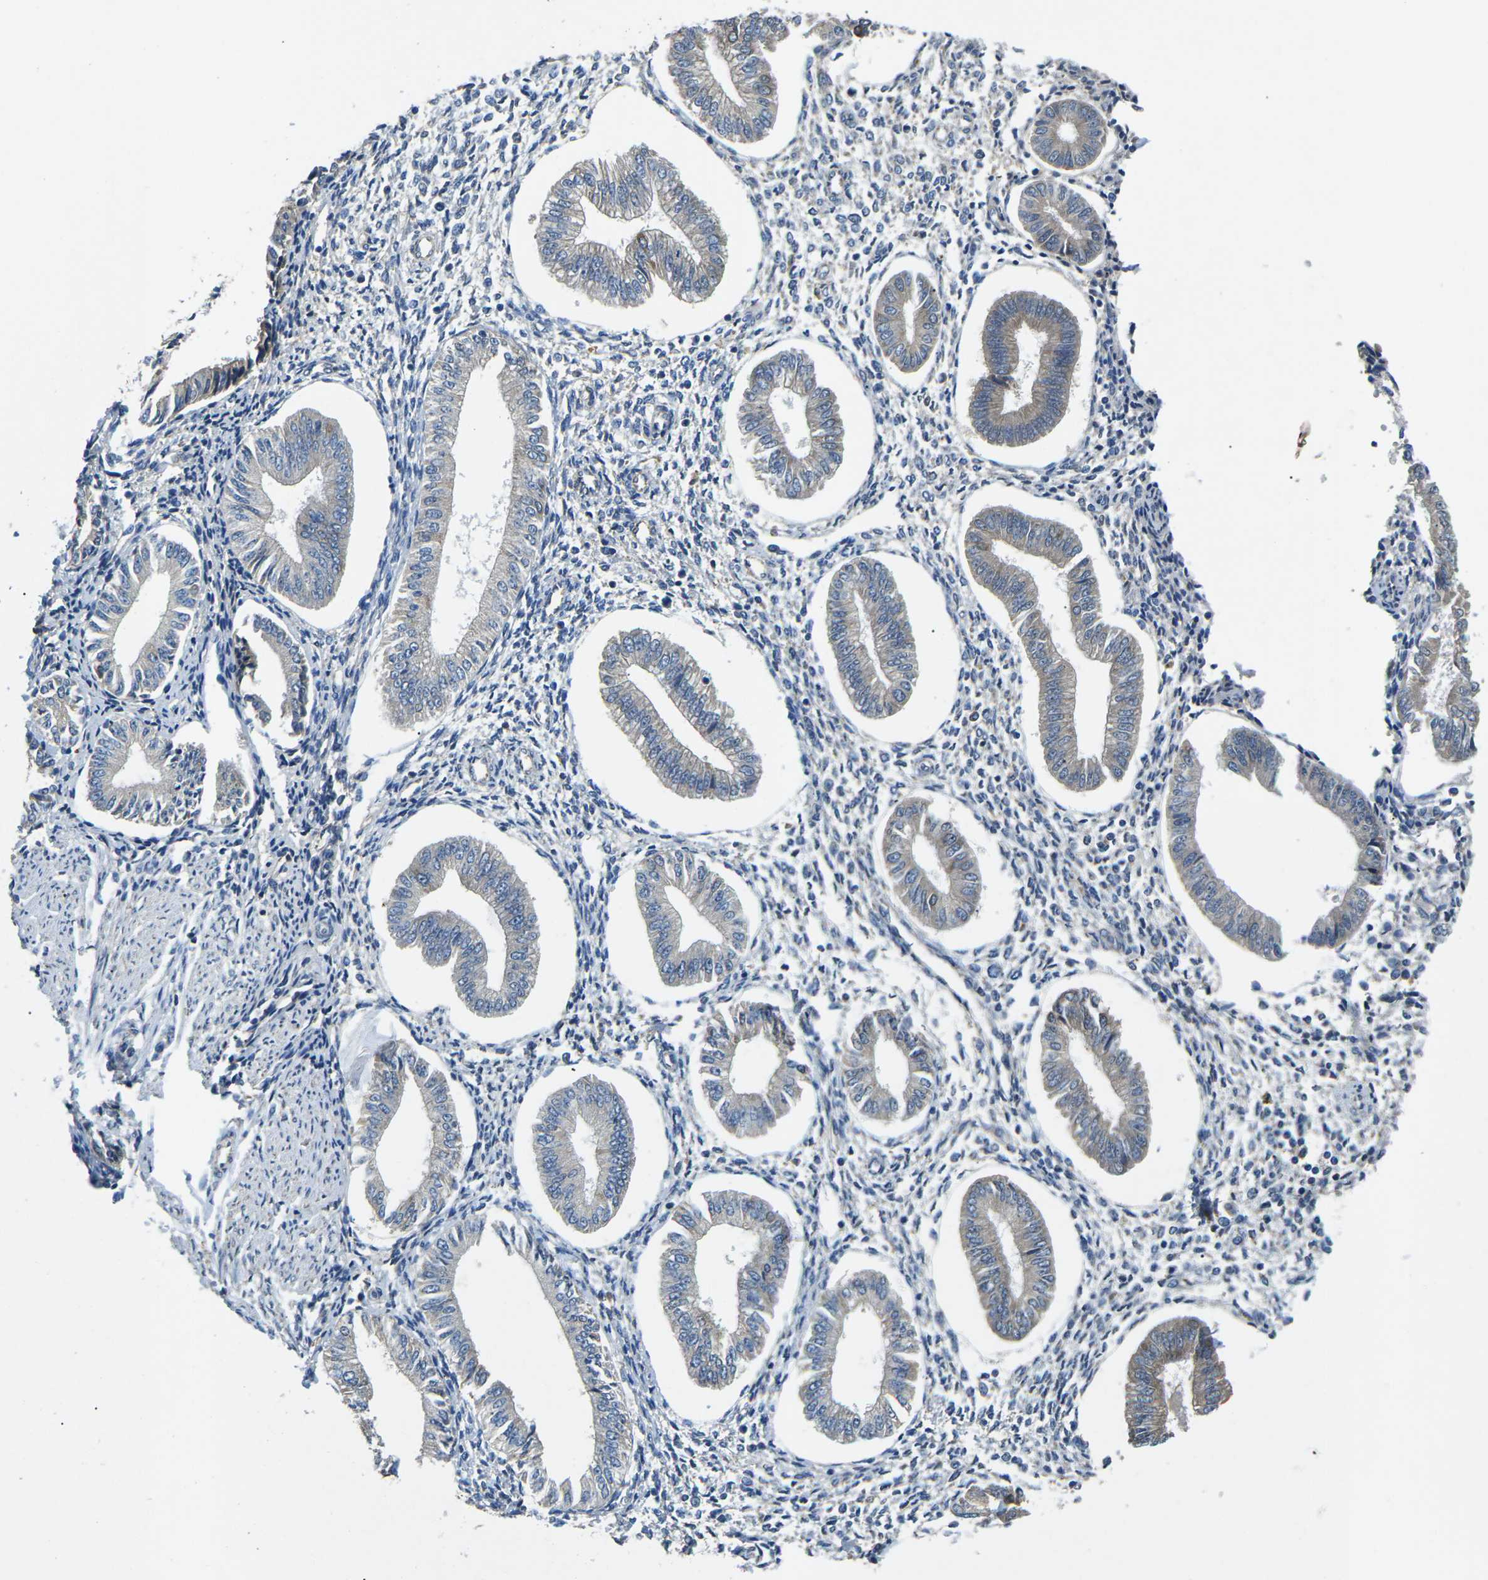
{"staining": {"intensity": "weak", "quantity": "<25%", "location": "cytoplasmic/membranous"}, "tissue": "endometrium", "cell_type": "Cells in endometrial stroma", "image_type": "normal", "snomed": [{"axis": "morphology", "description": "Normal tissue, NOS"}, {"axis": "topography", "description": "Endometrium"}], "caption": "Cells in endometrial stroma show no significant protein expression in unremarkable endometrium.", "gene": "PDZD8", "patient": {"sex": "female", "age": 50}}